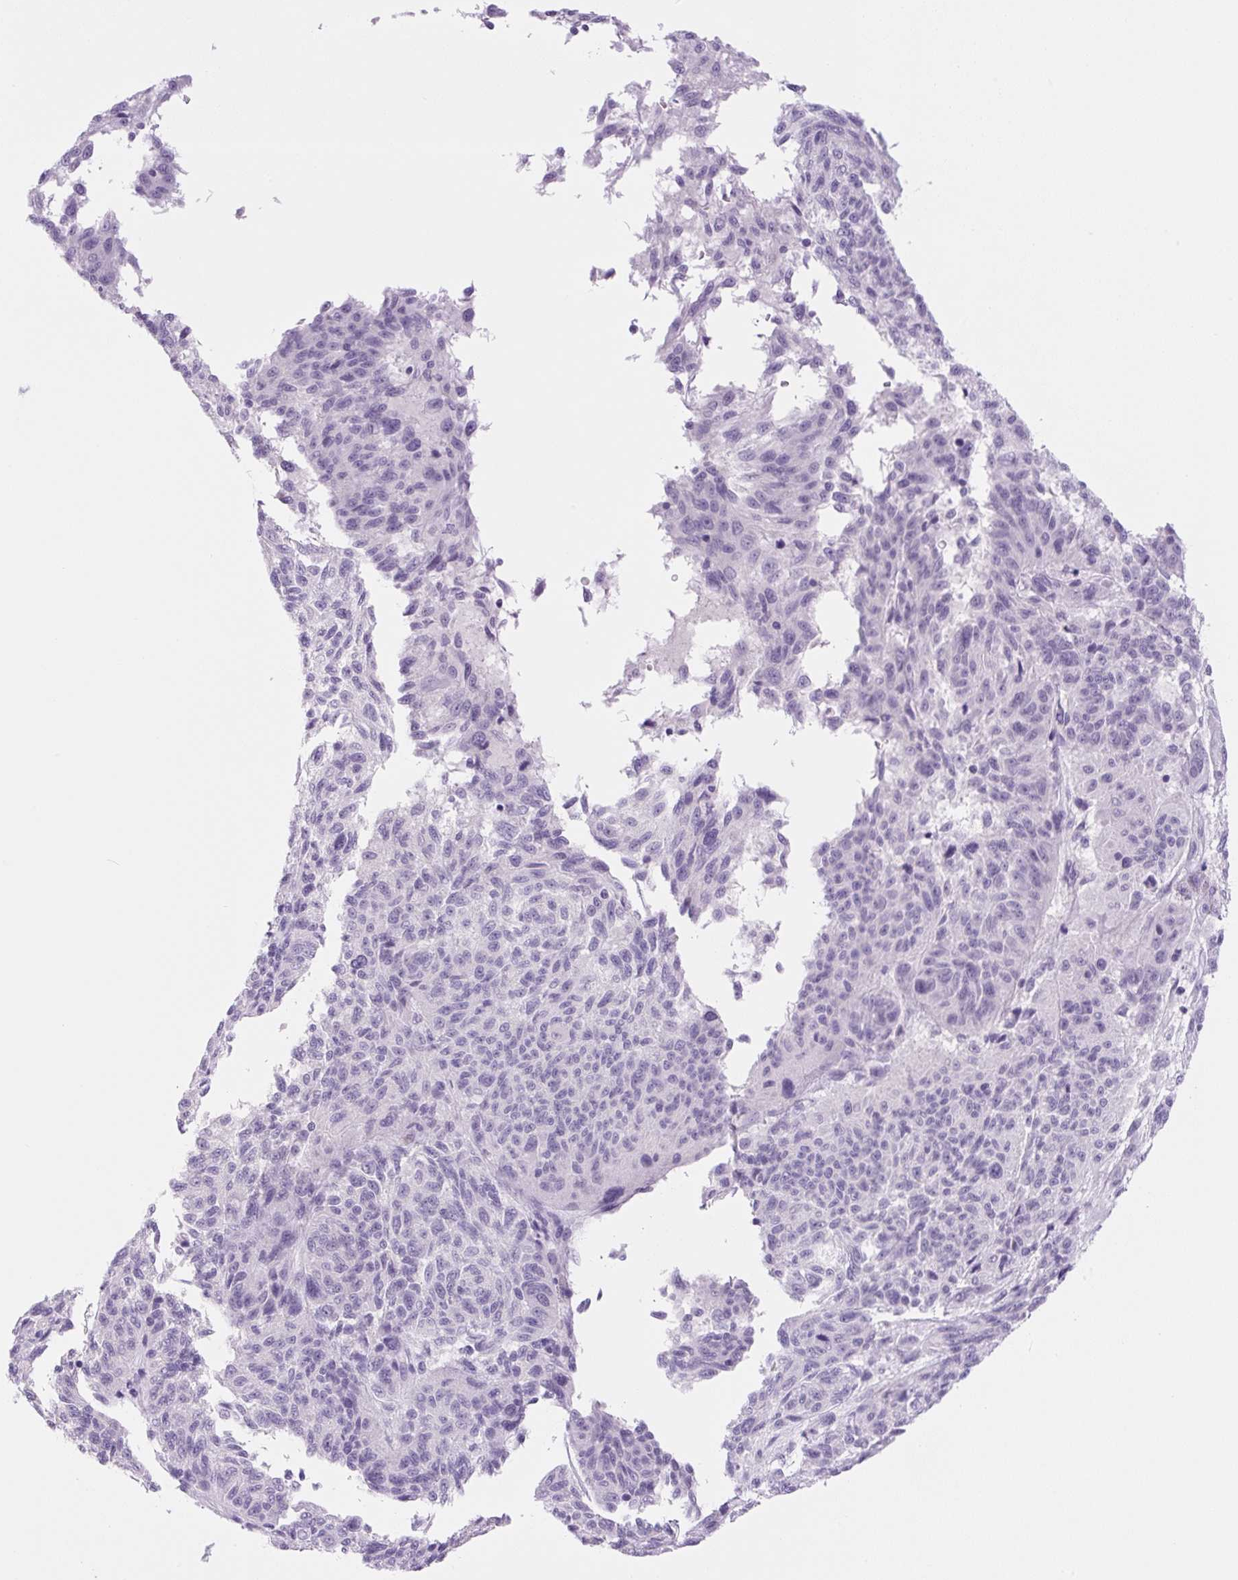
{"staining": {"intensity": "negative", "quantity": "none", "location": "none"}, "tissue": "melanoma", "cell_type": "Tumor cells", "image_type": "cancer", "snomed": [{"axis": "morphology", "description": "Malignant melanoma, NOS"}, {"axis": "topography", "description": "Skin"}], "caption": "An immunohistochemistry micrograph of malignant melanoma is shown. There is no staining in tumor cells of malignant melanoma.", "gene": "COL9A2", "patient": {"sex": "male", "age": 53}}